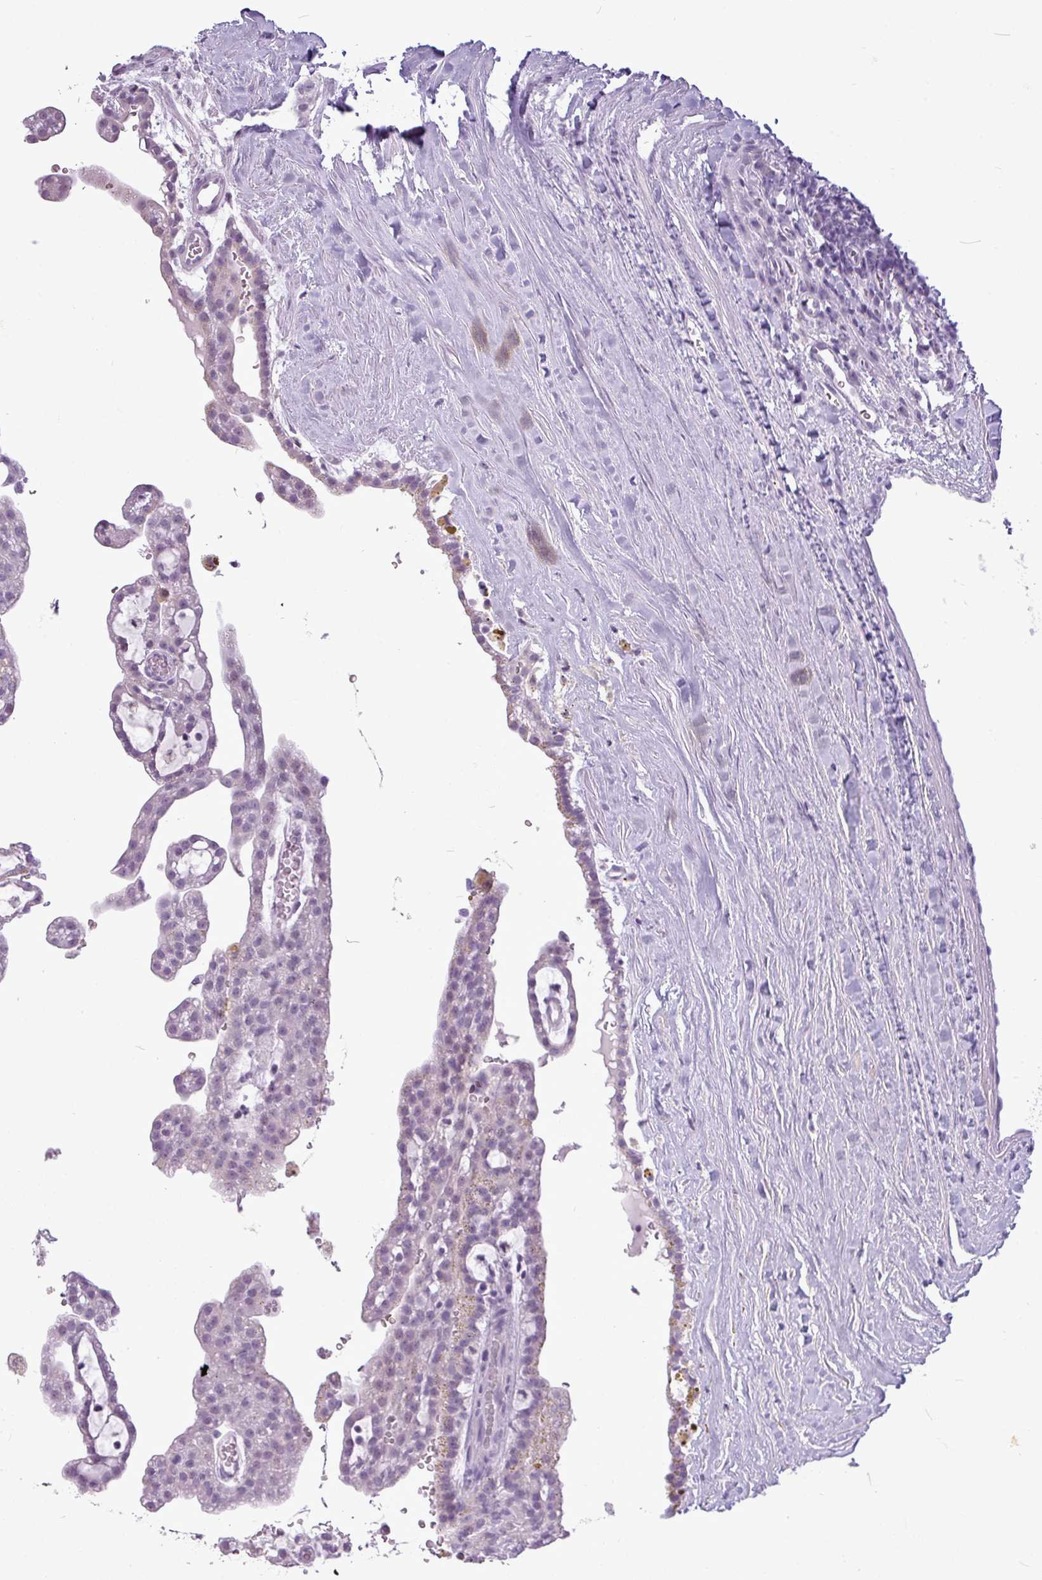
{"staining": {"intensity": "negative", "quantity": "none", "location": "none"}, "tissue": "renal cancer", "cell_type": "Tumor cells", "image_type": "cancer", "snomed": [{"axis": "morphology", "description": "Adenocarcinoma, NOS"}, {"axis": "topography", "description": "Kidney"}], "caption": "Human renal adenocarcinoma stained for a protein using IHC exhibits no expression in tumor cells.", "gene": "AMY2A", "patient": {"sex": "male", "age": 63}}